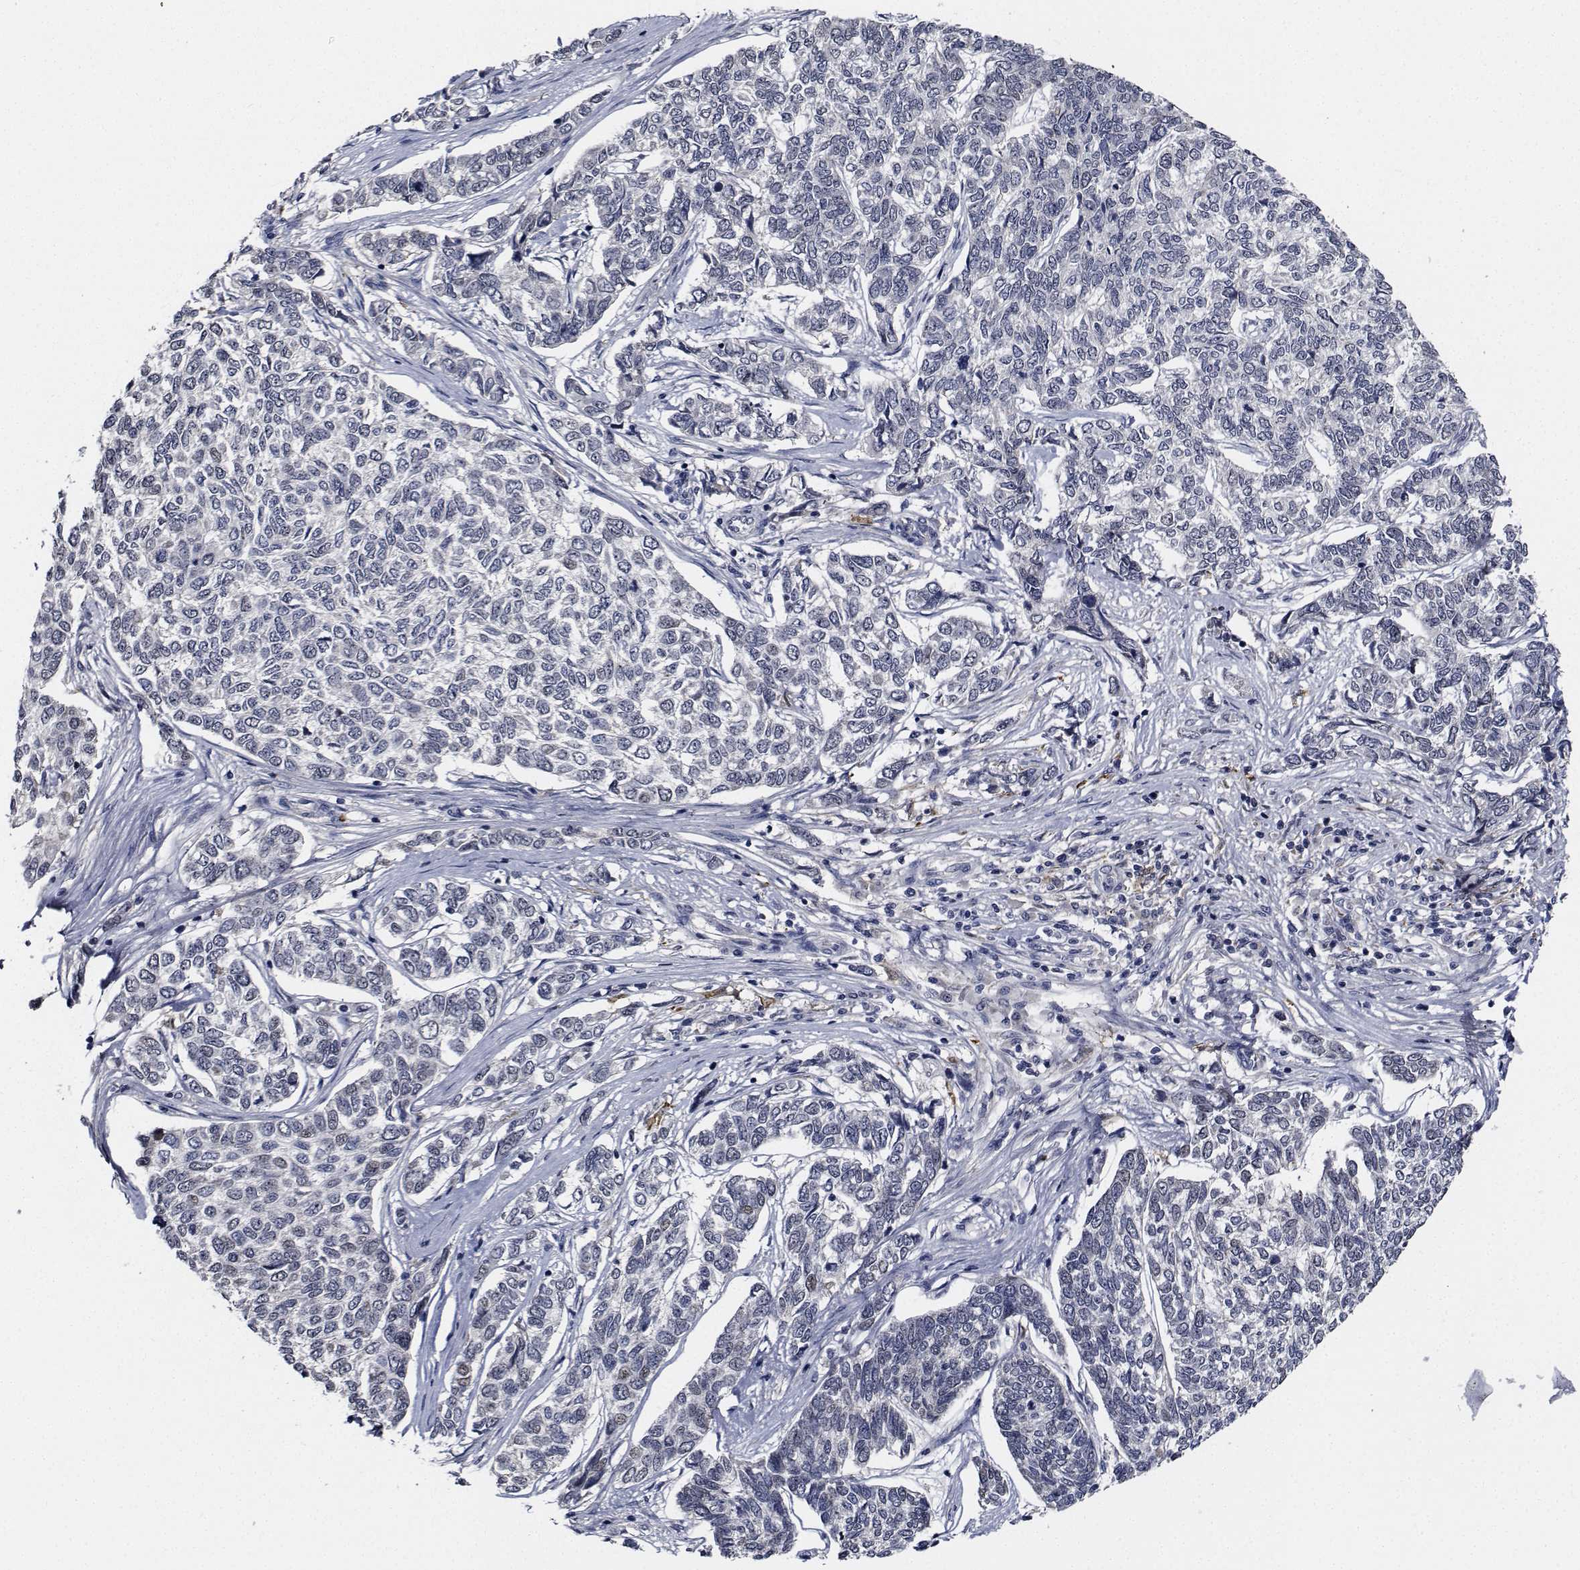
{"staining": {"intensity": "negative", "quantity": "none", "location": "none"}, "tissue": "skin cancer", "cell_type": "Tumor cells", "image_type": "cancer", "snomed": [{"axis": "morphology", "description": "Basal cell carcinoma"}, {"axis": "topography", "description": "Skin"}], "caption": "The immunohistochemistry (IHC) micrograph has no significant positivity in tumor cells of skin cancer tissue.", "gene": "NVL", "patient": {"sex": "female", "age": 65}}